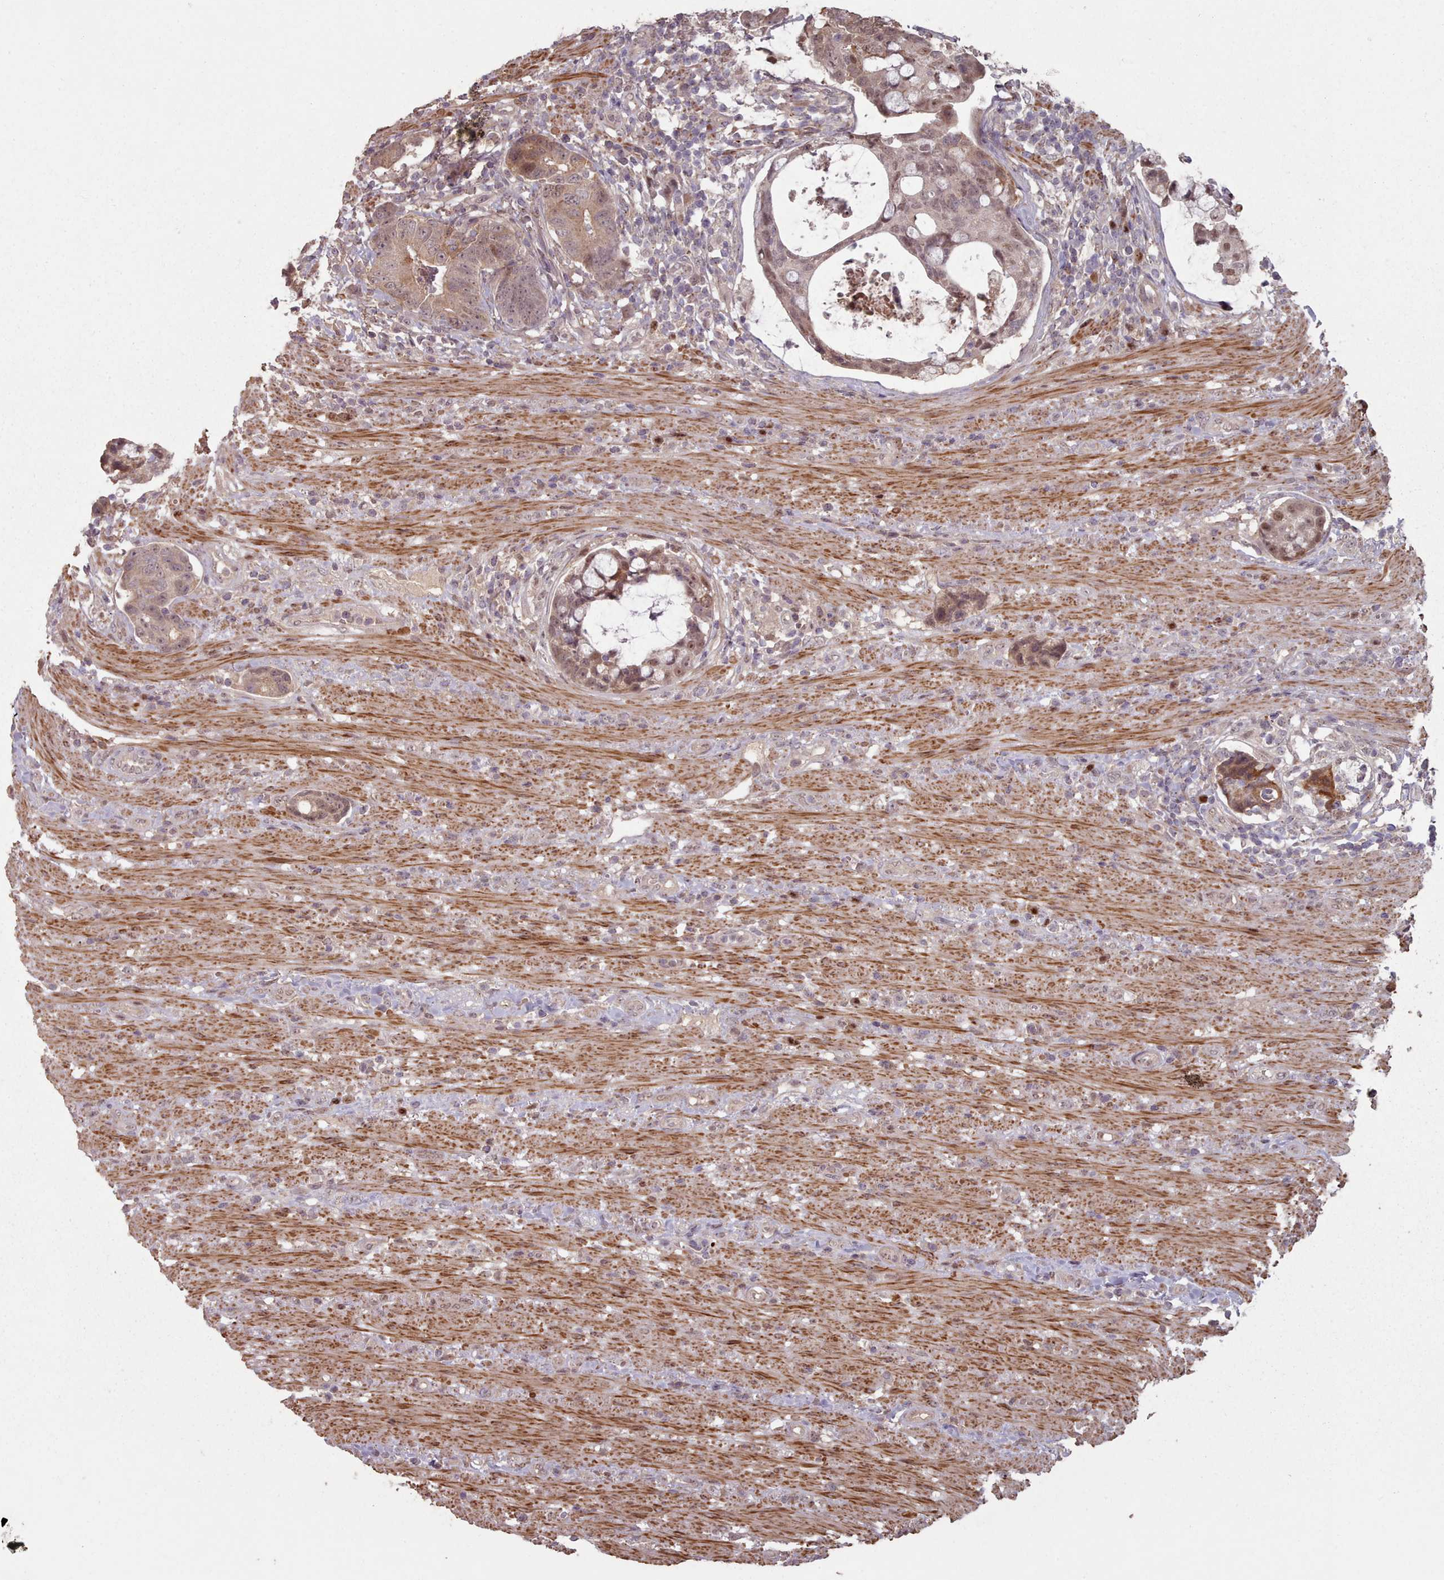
{"staining": {"intensity": "moderate", "quantity": "25%-75%", "location": "cytoplasmic/membranous,nuclear"}, "tissue": "colorectal cancer", "cell_type": "Tumor cells", "image_type": "cancer", "snomed": [{"axis": "morphology", "description": "Adenocarcinoma, NOS"}, {"axis": "topography", "description": "Colon"}], "caption": "This image shows IHC staining of human colorectal adenocarcinoma, with medium moderate cytoplasmic/membranous and nuclear positivity in approximately 25%-75% of tumor cells.", "gene": "ERCC6L", "patient": {"sex": "female", "age": 82}}